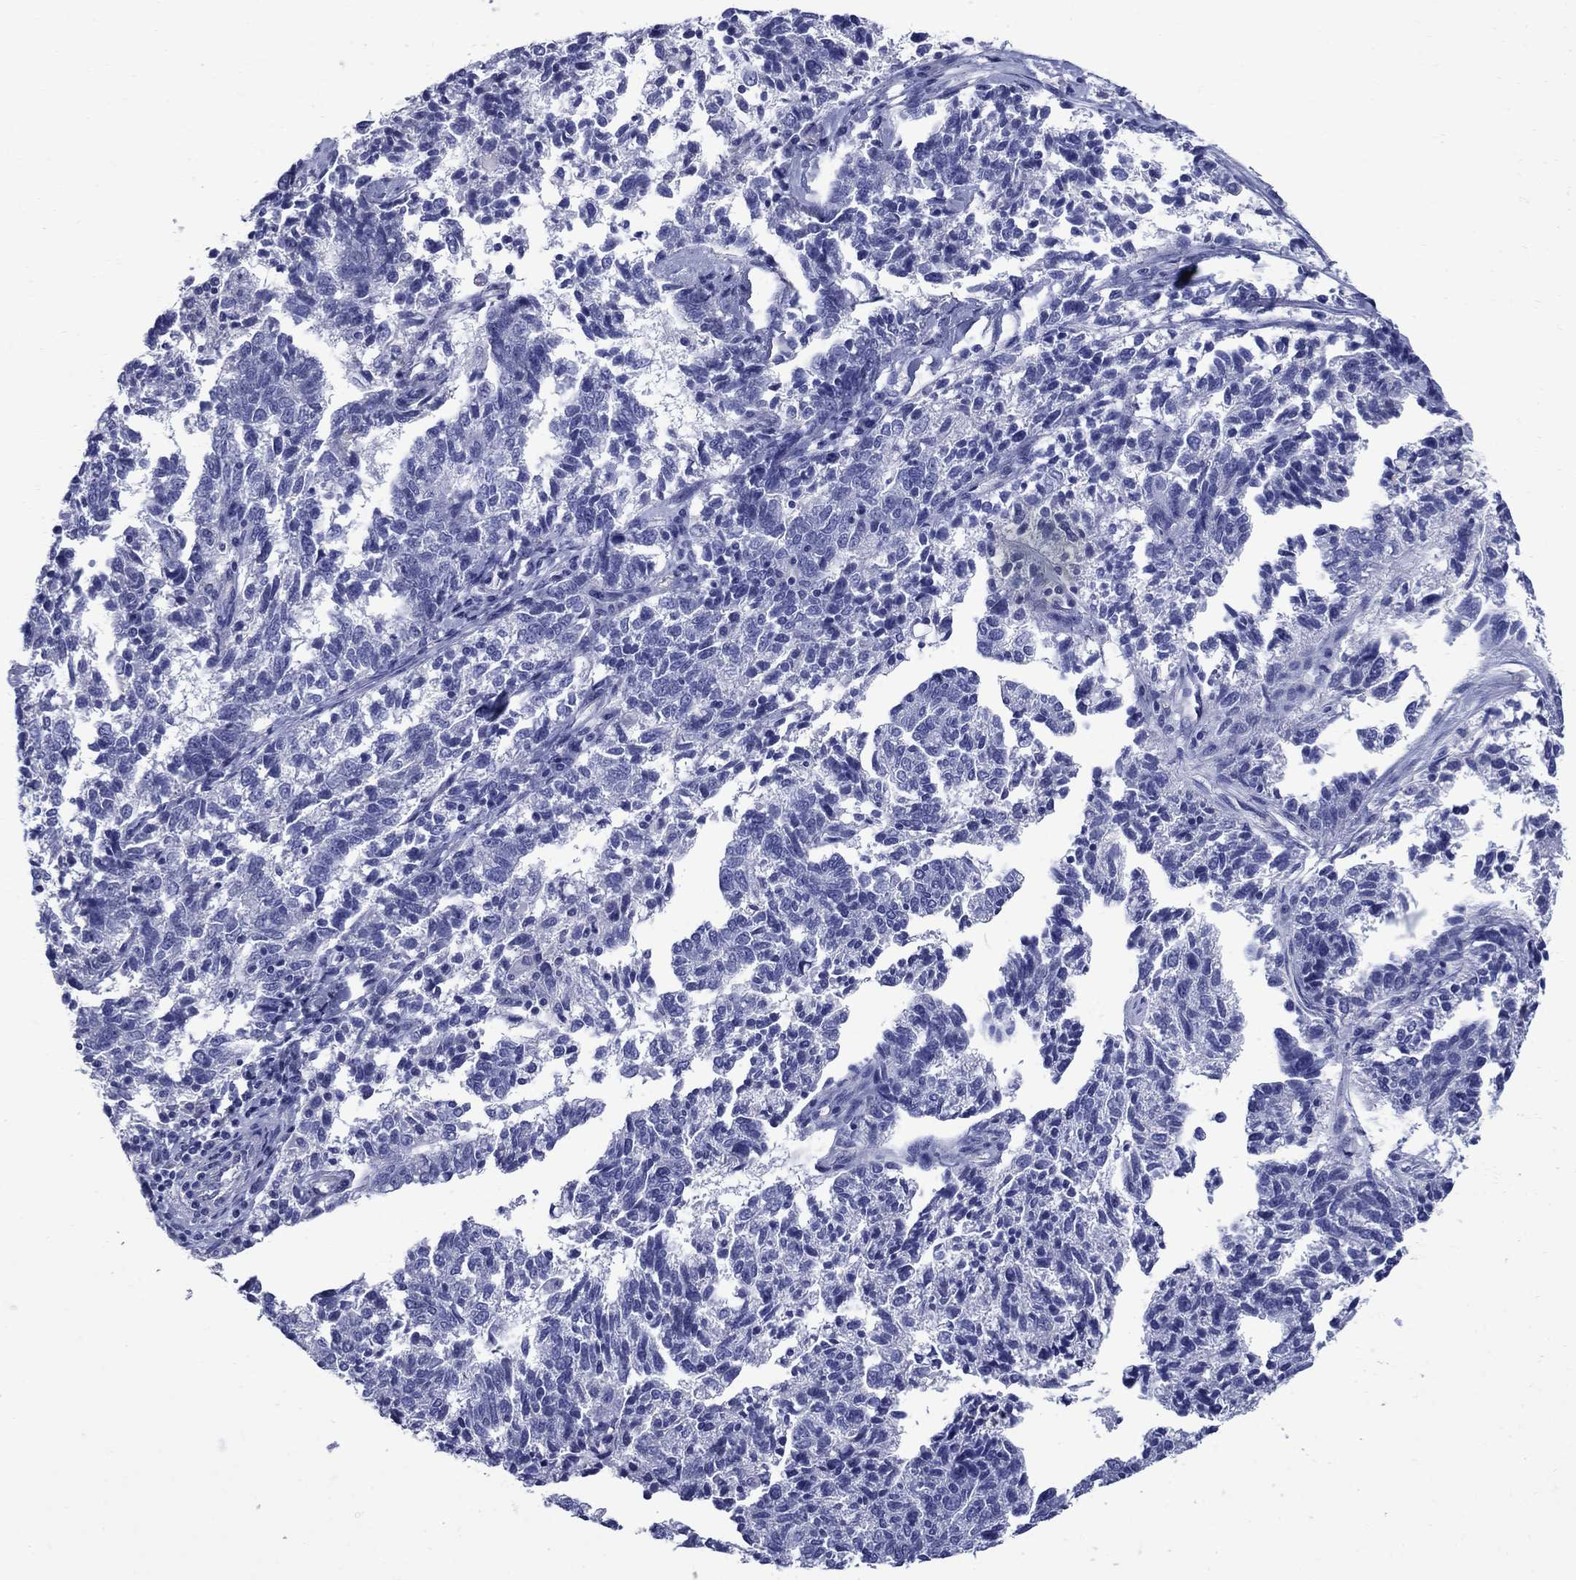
{"staining": {"intensity": "negative", "quantity": "none", "location": "none"}, "tissue": "ovarian cancer", "cell_type": "Tumor cells", "image_type": "cancer", "snomed": [{"axis": "morphology", "description": "Cystadenocarcinoma, serous, NOS"}, {"axis": "topography", "description": "Ovary"}], "caption": "High magnification brightfield microscopy of ovarian cancer (serous cystadenocarcinoma) stained with DAB (brown) and counterstained with hematoxylin (blue): tumor cells show no significant expression.", "gene": "SMCP", "patient": {"sex": "female", "age": 71}}